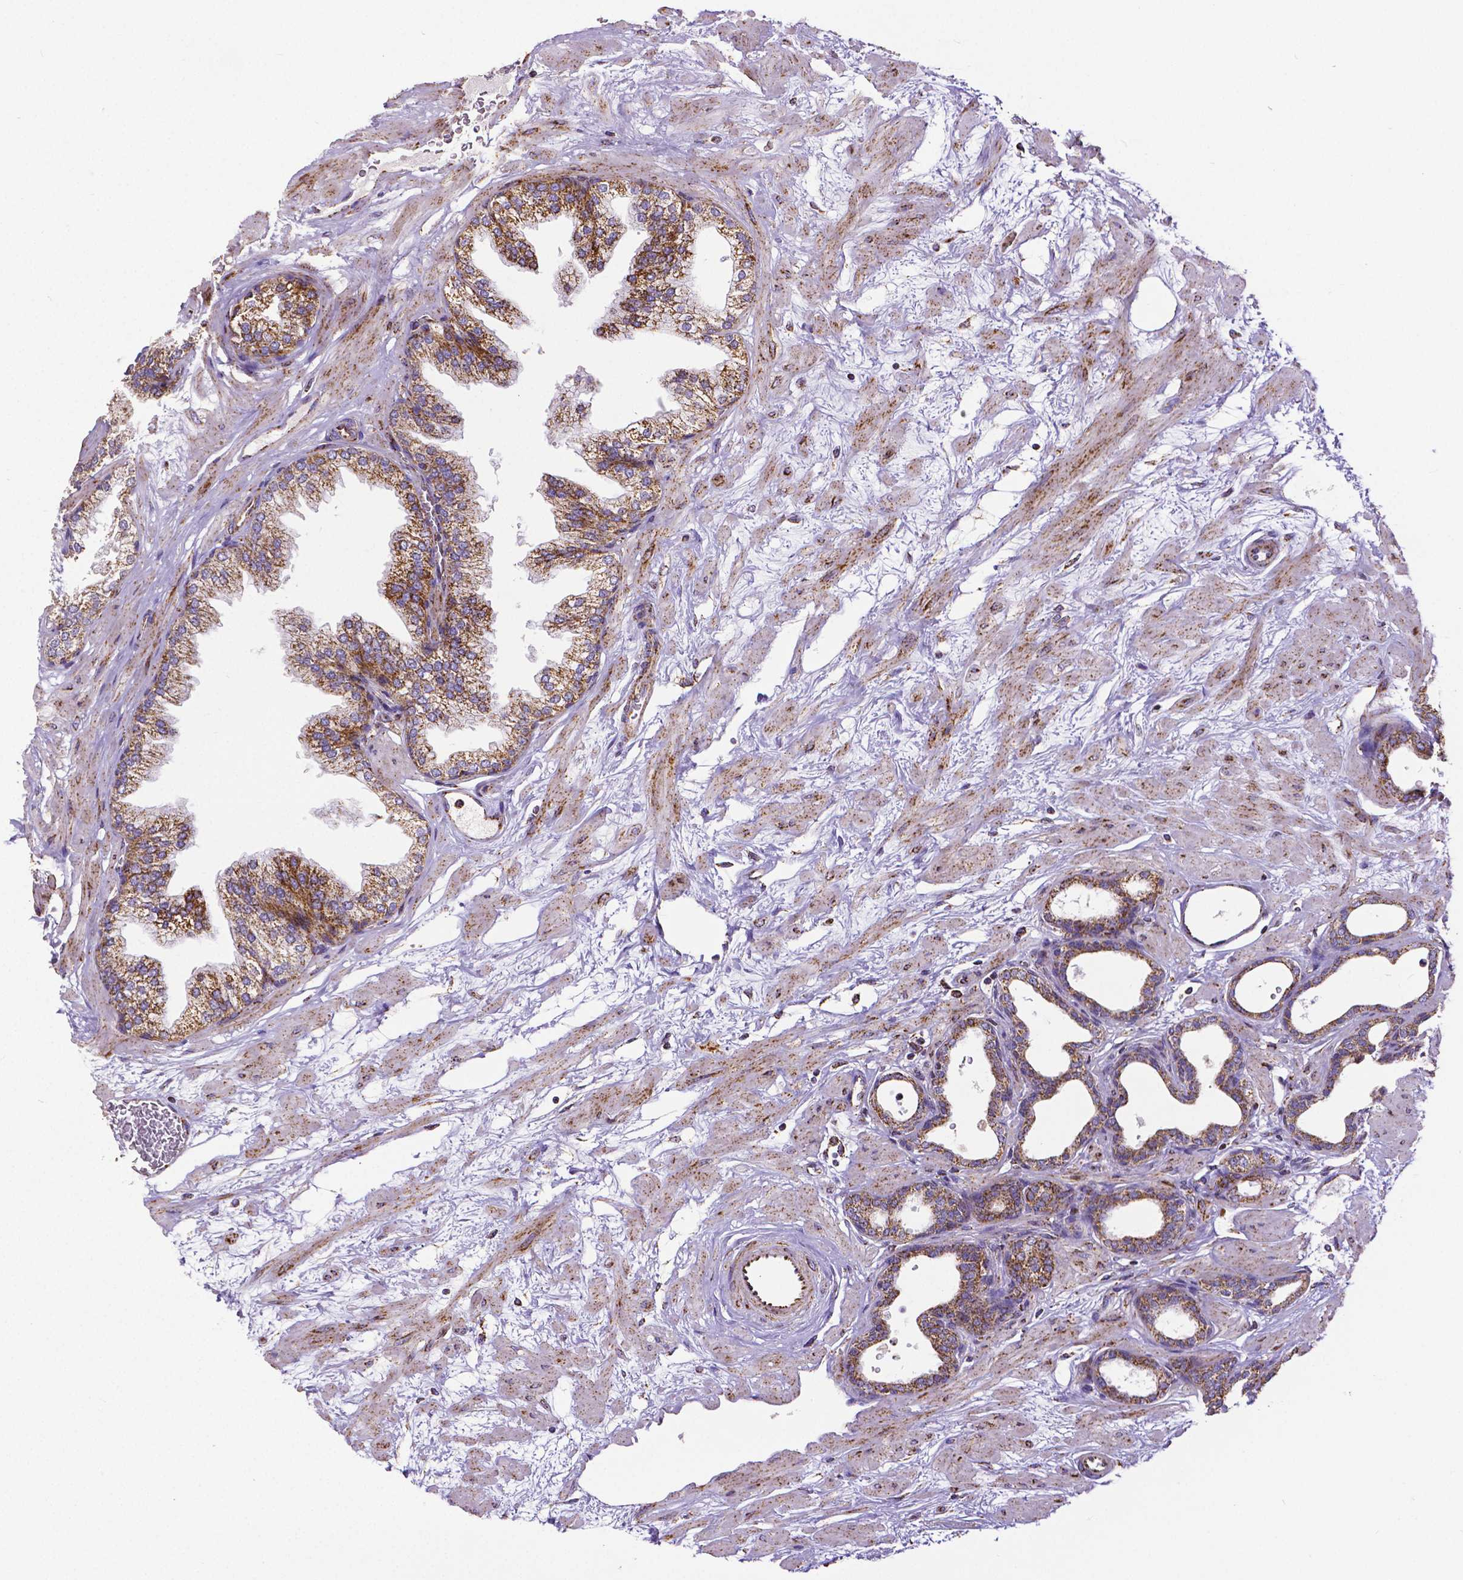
{"staining": {"intensity": "strong", "quantity": ">75%", "location": "cytoplasmic/membranous"}, "tissue": "prostate", "cell_type": "Glandular cells", "image_type": "normal", "snomed": [{"axis": "morphology", "description": "Normal tissue, NOS"}, {"axis": "topography", "description": "Prostate"}], "caption": "A high-resolution image shows immunohistochemistry (IHC) staining of normal prostate, which reveals strong cytoplasmic/membranous expression in approximately >75% of glandular cells. (IHC, brightfield microscopy, high magnification).", "gene": "MACC1", "patient": {"sex": "male", "age": 37}}